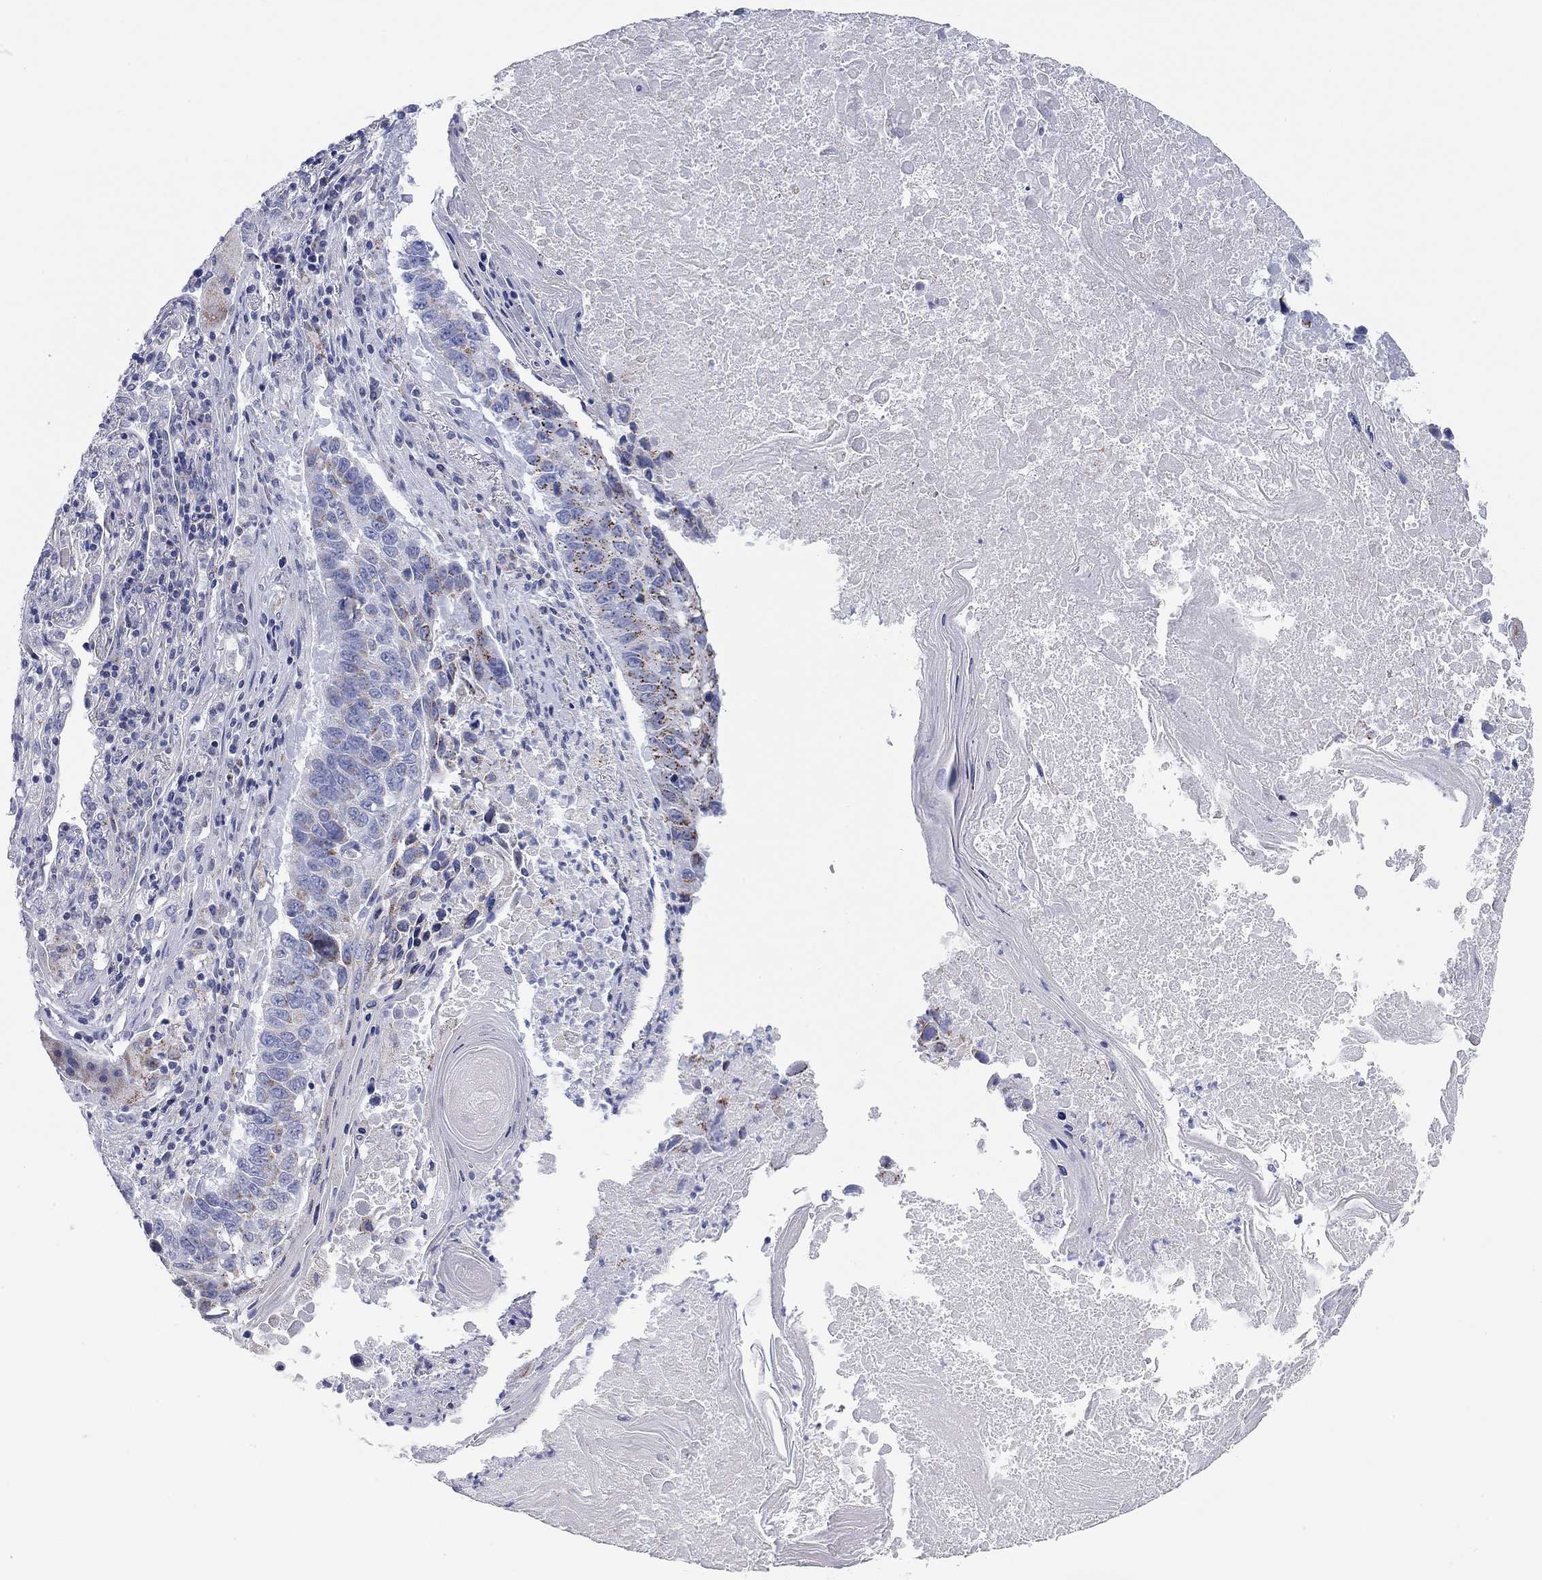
{"staining": {"intensity": "strong", "quantity": "<25%", "location": "cytoplasmic/membranous"}, "tissue": "lung cancer", "cell_type": "Tumor cells", "image_type": "cancer", "snomed": [{"axis": "morphology", "description": "Squamous cell carcinoma, NOS"}, {"axis": "topography", "description": "Lung"}], "caption": "Immunohistochemistry micrograph of lung cancer stained for a protein (brown), which shows medium levels of strong cytoplasmic/membranous expression in about <25% of tumor cells.", "gene": "CHI3L2", "patient": {"sex": "male", "age": 73}}